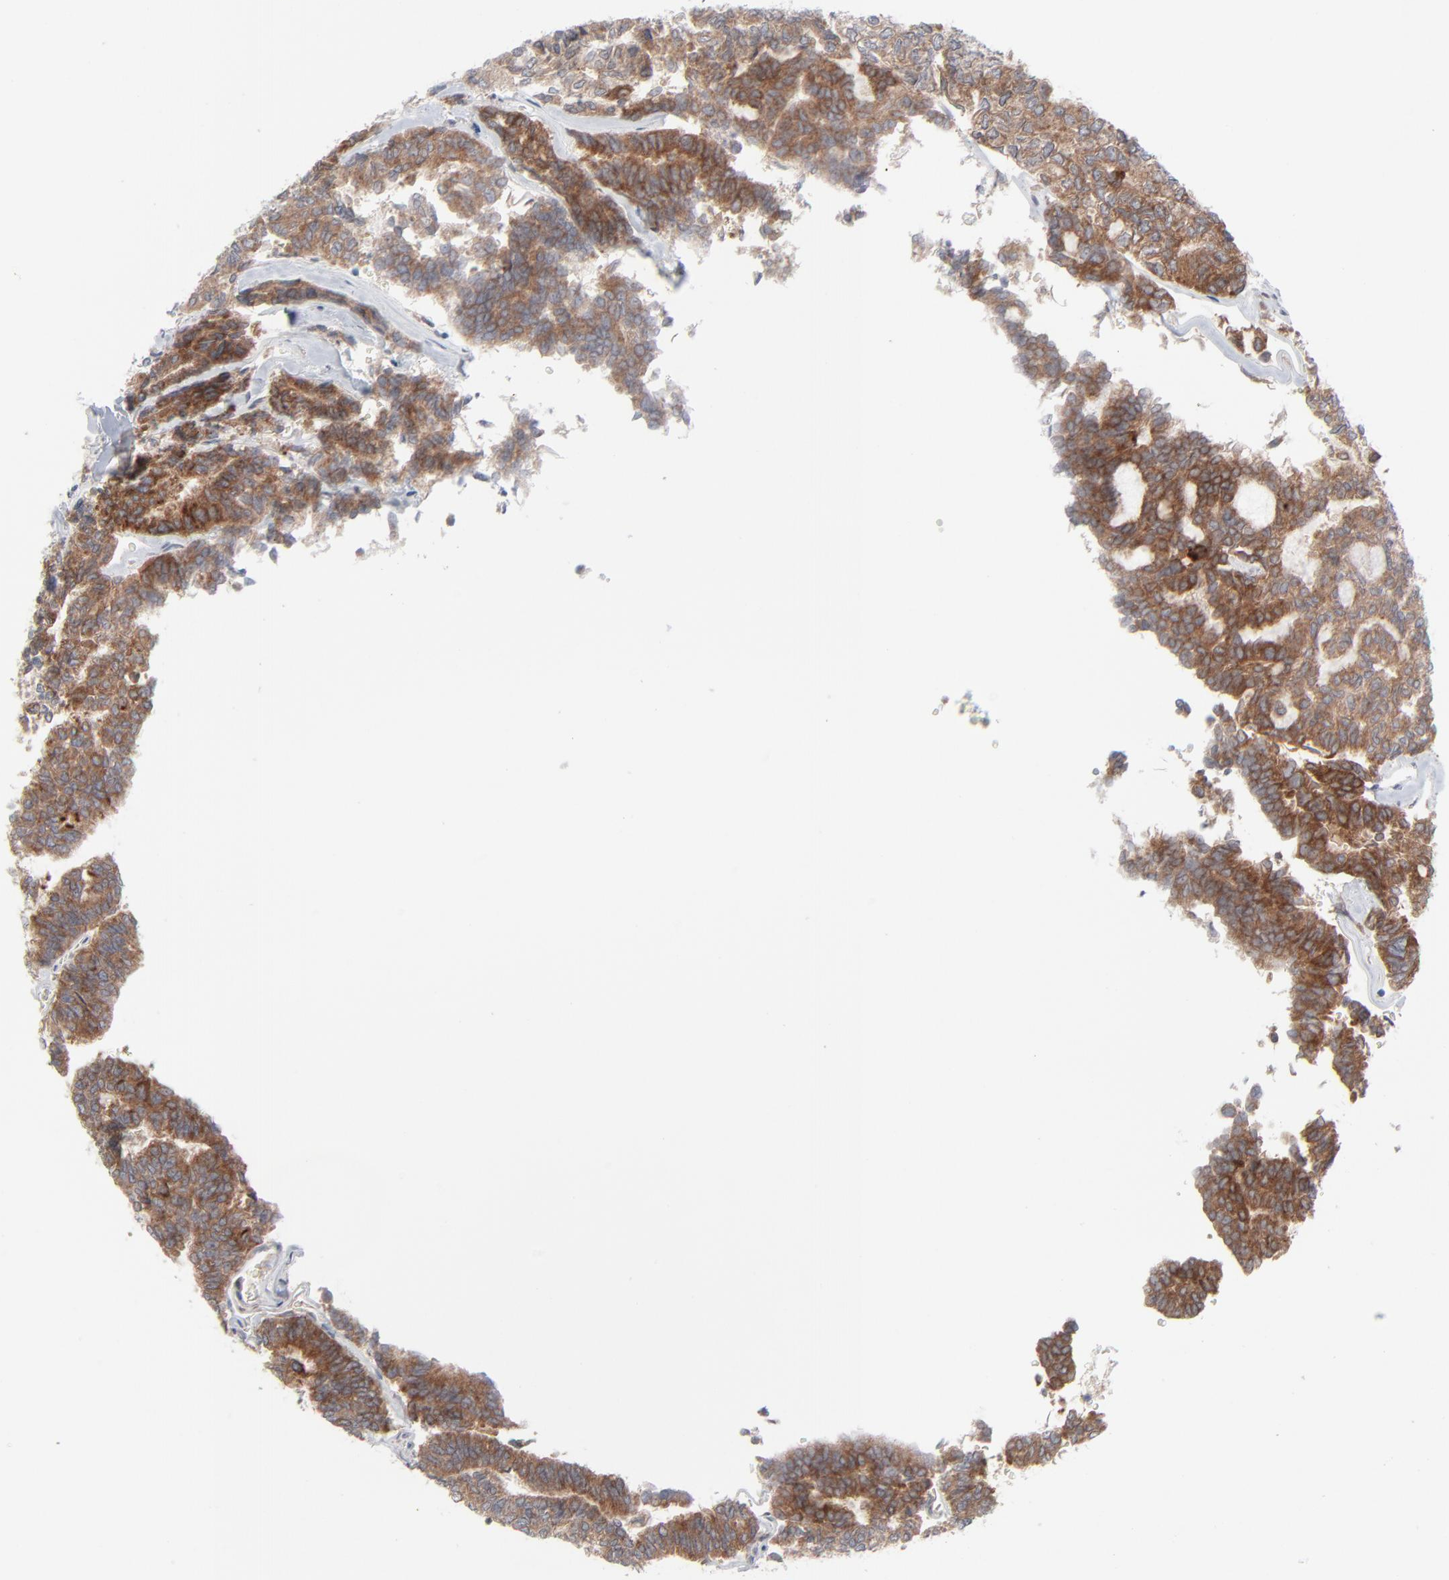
{"staining": {"intensity": "strong", "quantity": ">75%", "location": "cytoplasmic/membranous"}, "tissue": "thyroid cancer", "cell_type": "Tumor cells", "image_type": "cancer", "snomed": [{"axis": "morphology", "description": "Papillary adenocarcinoma, NOS"}, {"axis": "topography", "description": "Thyroid gland"}], "caption": "Protein staining of papillary adenocarcinoma (thyroid) tissue shows strong cytoplasmic/membranous expression in about >75% of tumor cells.", "gene": "KDSR", "patient": {"sex": "female", "age": 35}}